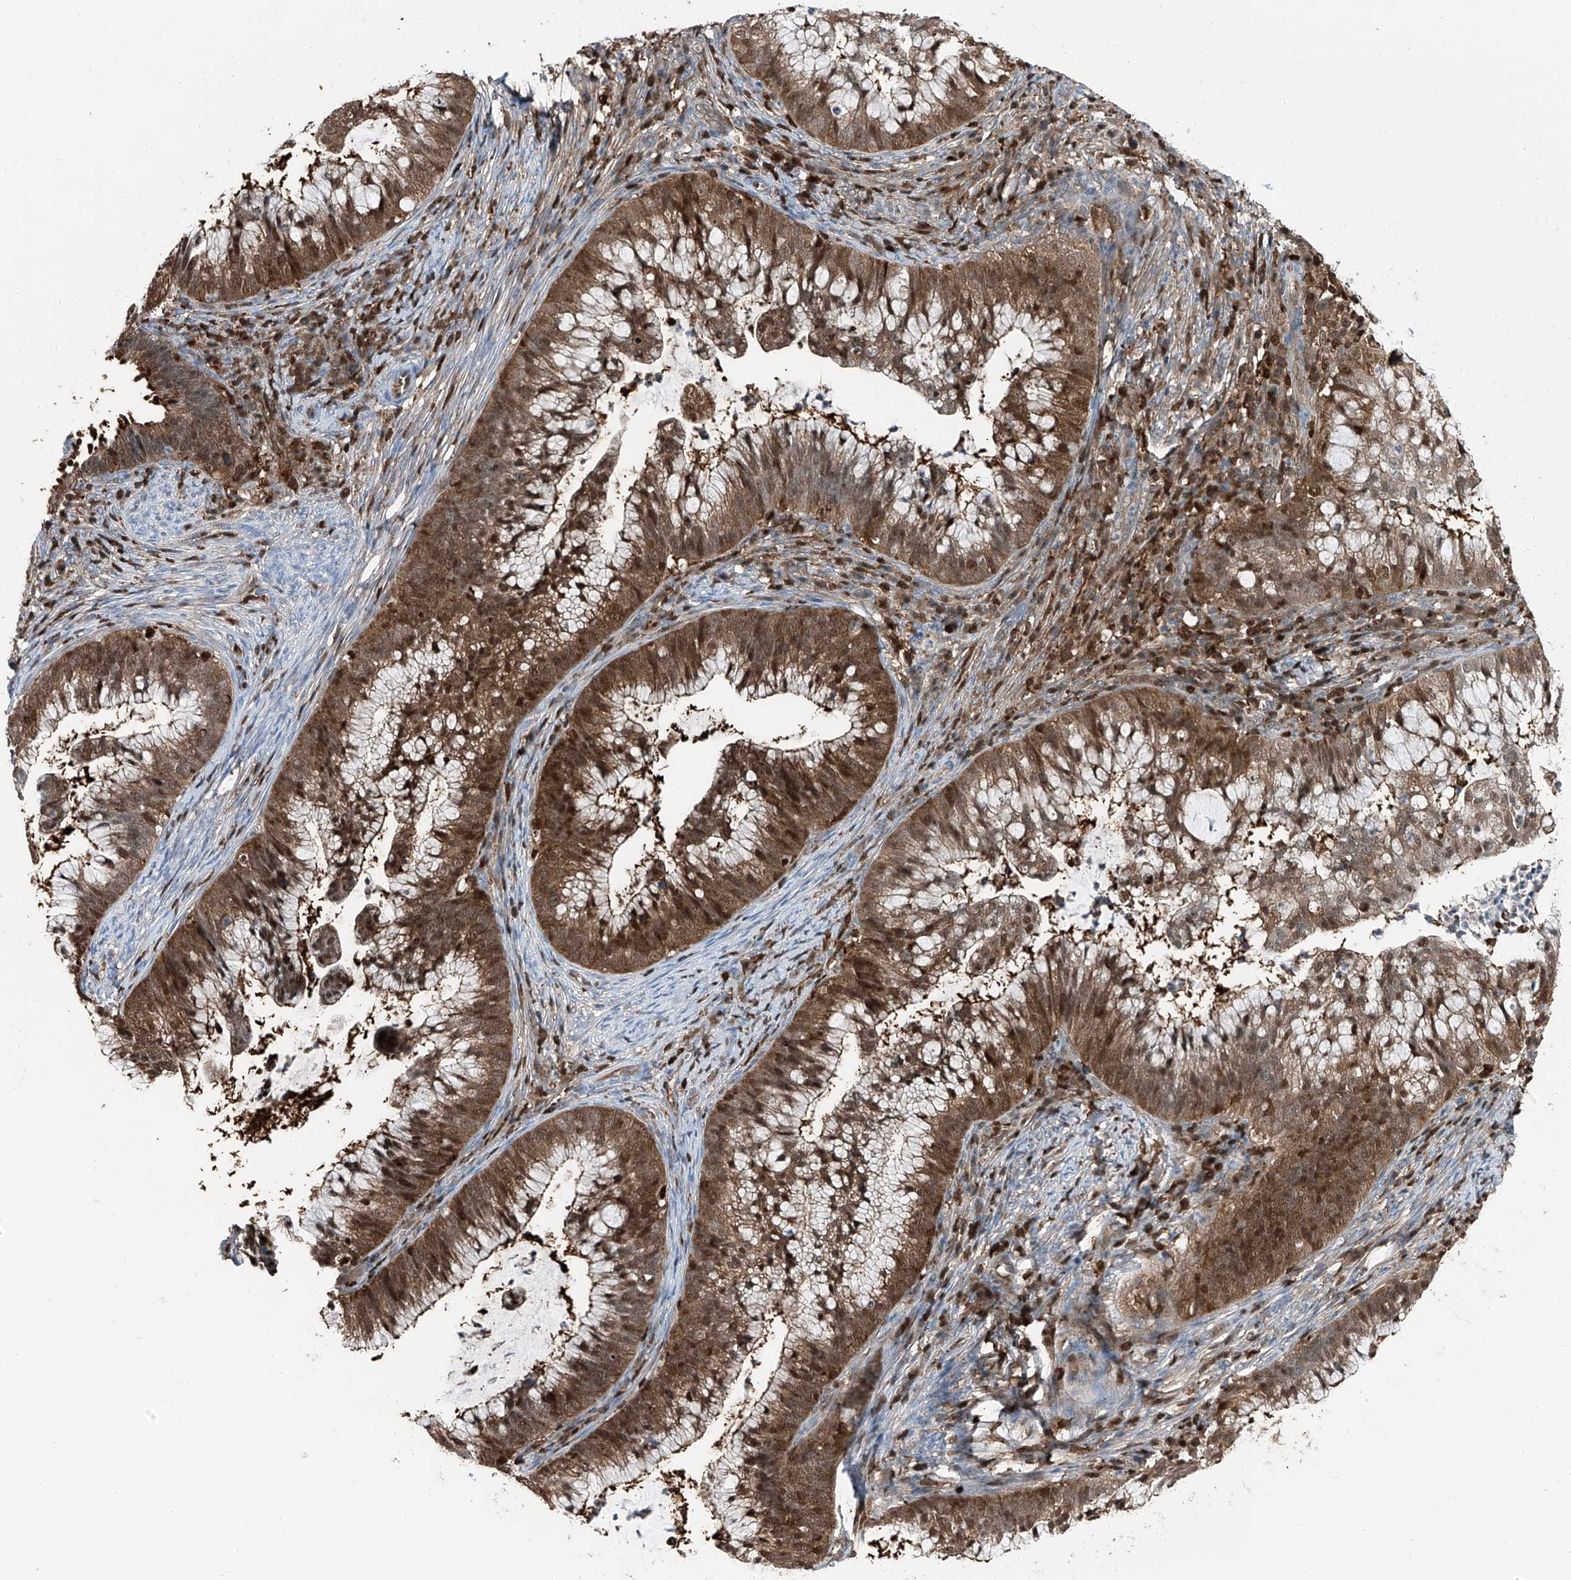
{"staining": {"intensity": "moderate", "quantity": ">75%", "location": "cytoplasmic/membranous,nuclear"}, "tissue": "cervical cancer", "cell_type": "Tumor cells", "image_type": "cancer", "snomed": [{"axis": "morphology", "description": "Adenocarcinoma, NOS"}, {"axis": "topography", "description": "Cervix"}], "caption": "A micrograph of cervical adenocarcinoma stained for a protein exhibits moderate cytoplasmic/membranous and nuclear brown staining in tumor cells.", "gene": "PSMB10", "patient": {"sex": "female", "age": 36}}